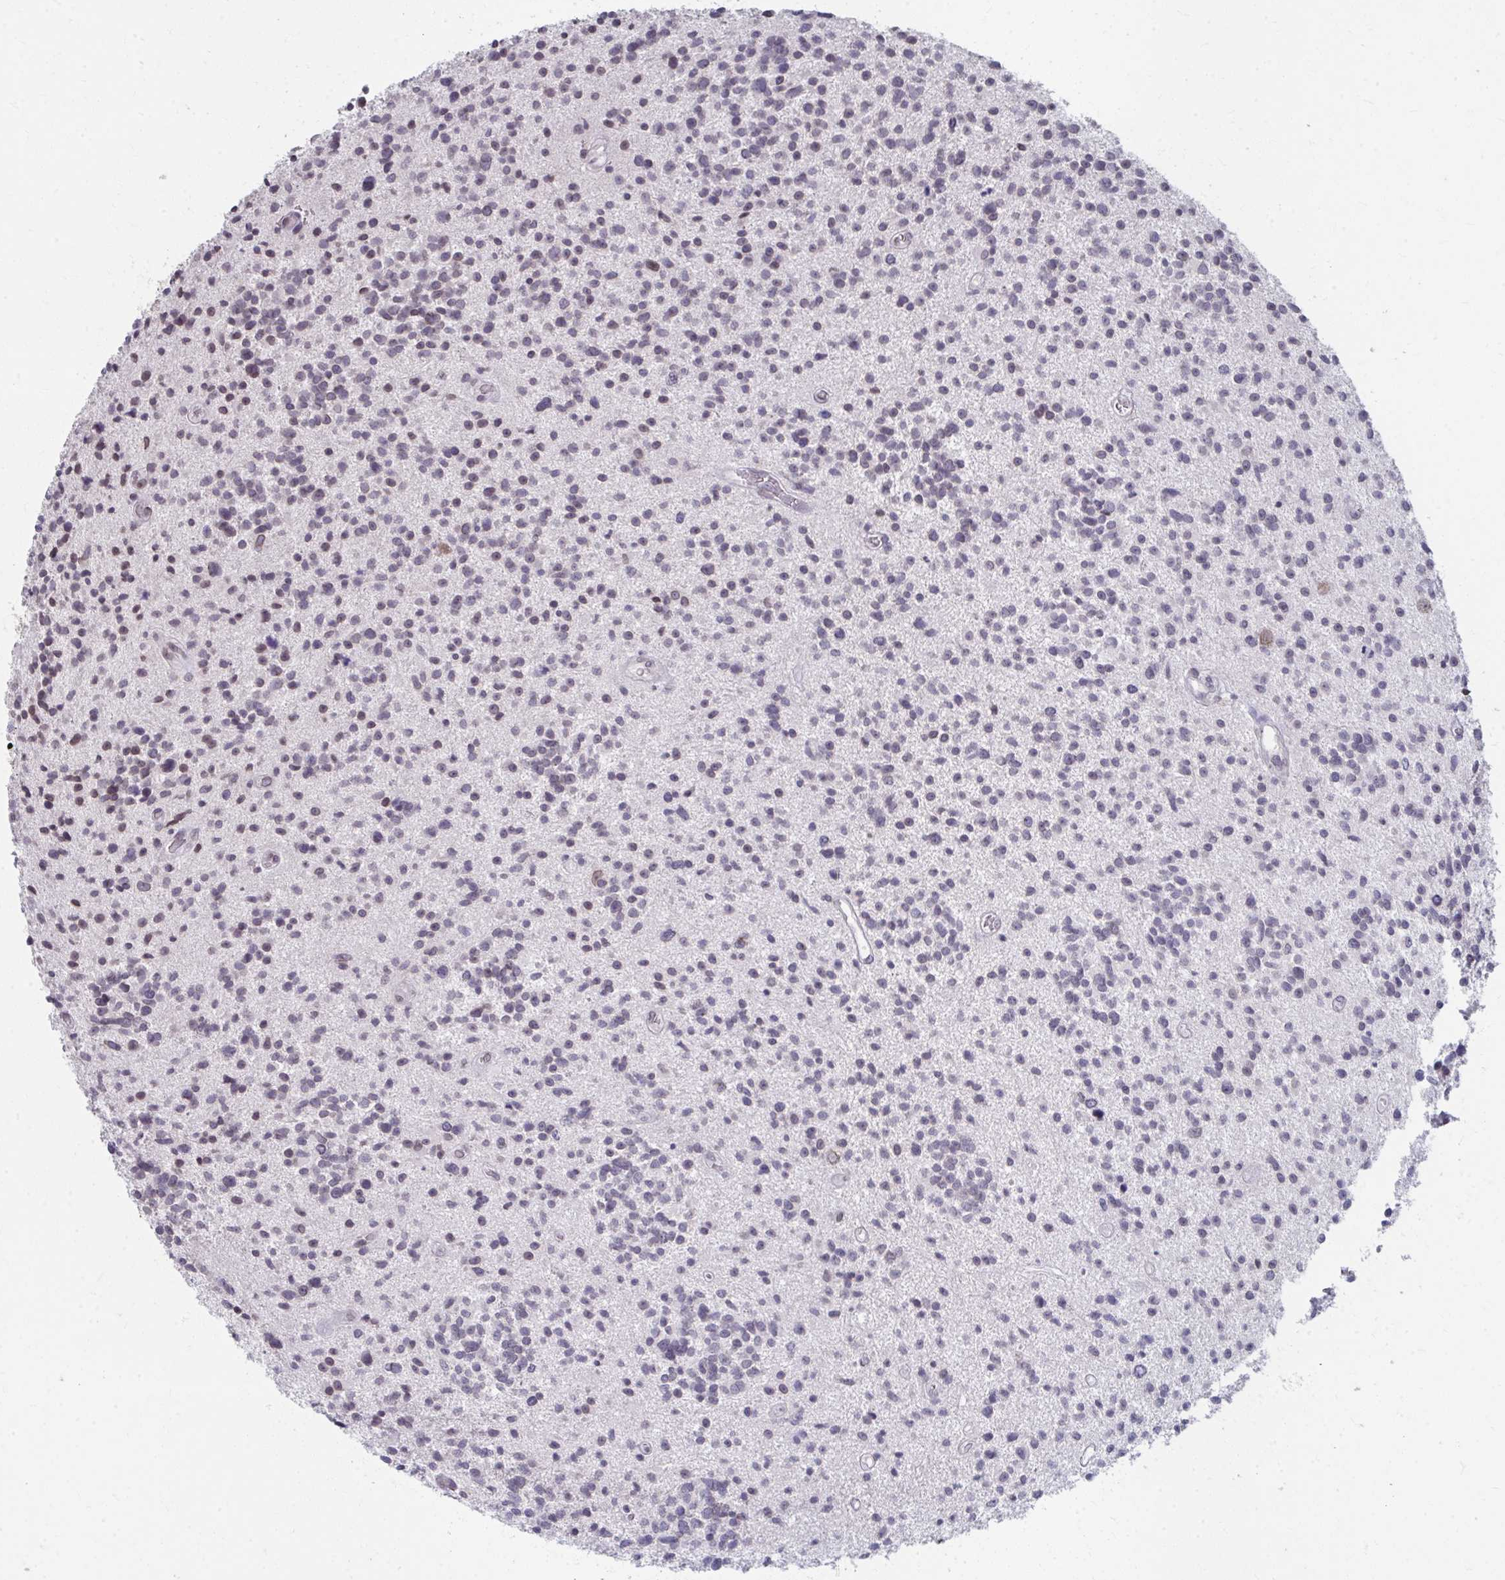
{"staining": {"intensity": "negative", "quantity": "none", "location": "none"}, "tissue": "glioma", "cell_type": "Tumor cells", "image_type": "cancer", "snomed": [{"axis": "morphology", "description": "Glioma, malignant, High grade"}, {"axis": "topography", "description": "Brain"}], "caption": "Protein analysis of high-grade glioma (malignant) shows no significant positivity in tumor cells.", "gene": "NUP133", "patient": {"sex": "male", "age": 29}}